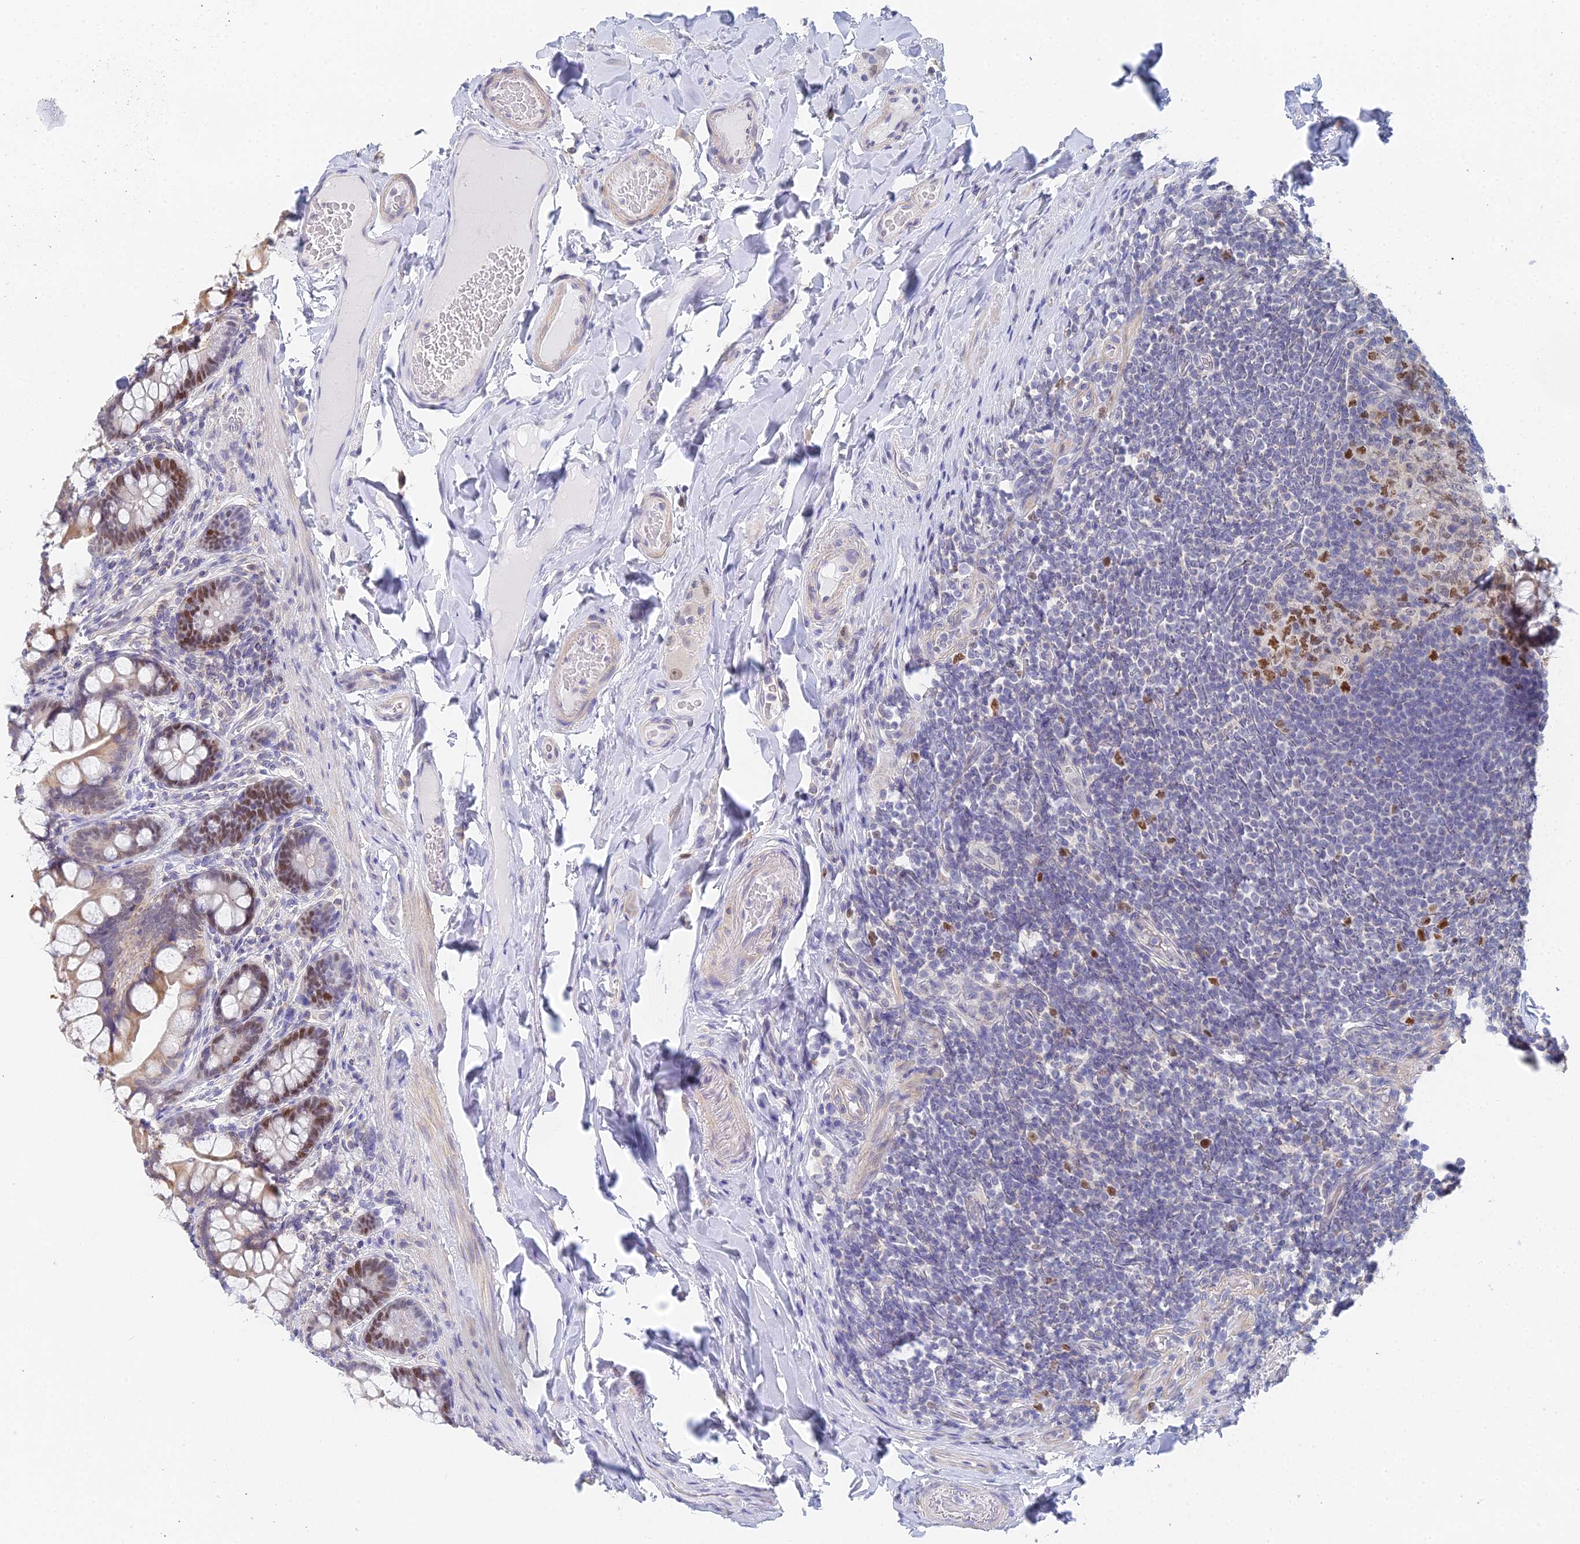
{"staining": {"intensity": "moderate", "quantity": ">75%", "location": "cytoplasmic/membranous,nuclear"}, "tissue": "small intestine", "cell_type": "Glandular cells", "image_type": "normal", "snomed": [{"axis": "morphology", "description": "Normal tissue, NOS"}, {"axis": "topography", "description": "Small intestine"}], "caption": "Brown immunohistochemical staining in benign small intestine demonstrates moderate cytoplasmic/membranous,nuclear positivity in approximately >75% of glandular cells.", "gene": "MCM2", "patient": {"sex": "male", "age": 70}}